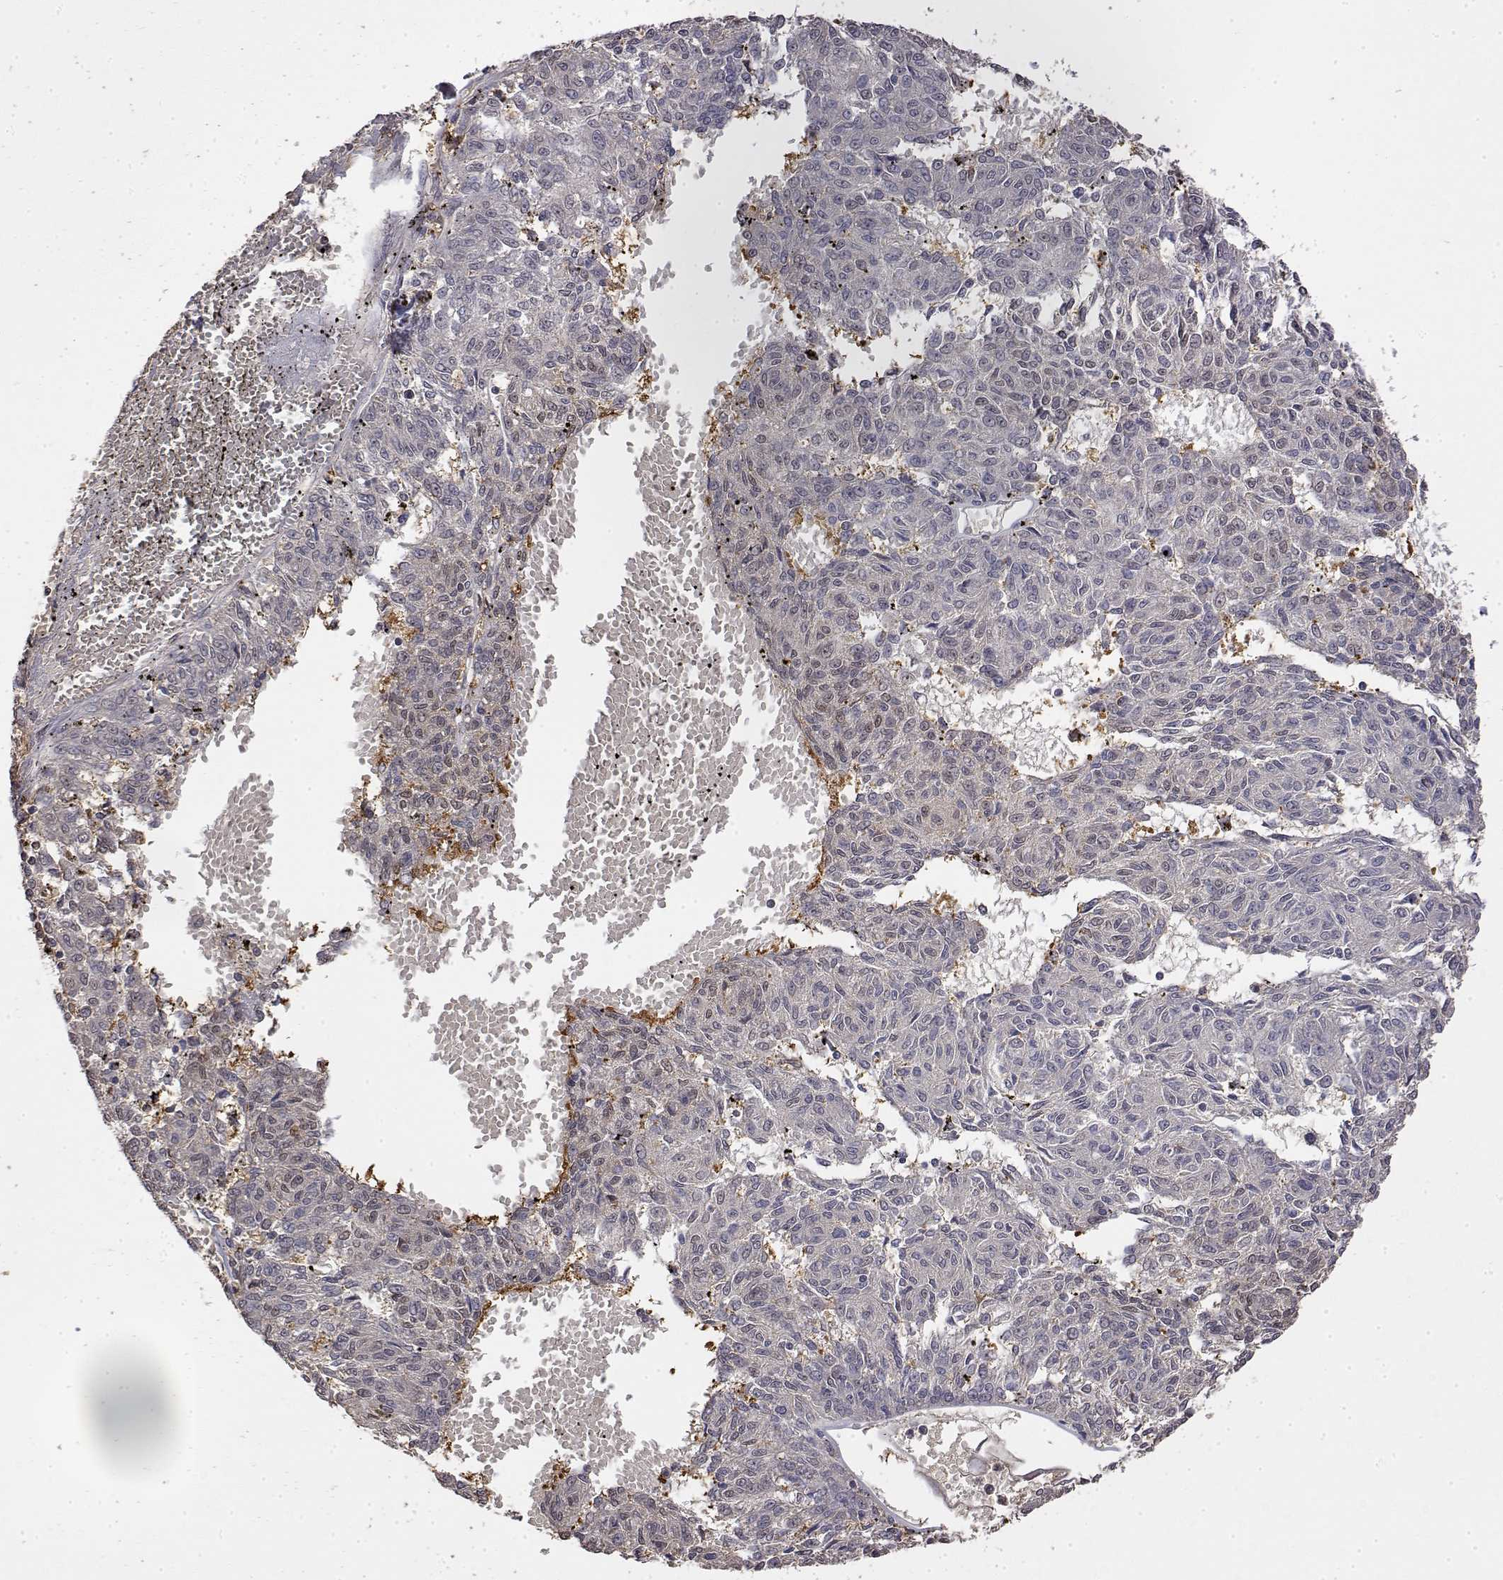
{"staining": {"intensity": "negative", "quantity": "none", "location": "none"}, "tissue": "melanoma", "cell_type": "Tumor cells", "image_type": "cancer", "snomed": [{"axis": "morphology", "description": "Malignant melanoma, NOS"}, {"axis": "topography", "description": "Skin"}], "caption": "This photomicrograph is of melanoma stained with immunohistochemistry (IHC) to label a protein in brown with the nuclei are counter-stained blue. There is no positivity in tumor cells.", "gene": "TPI1", "patient": {"sex": "female", "age": 72}}